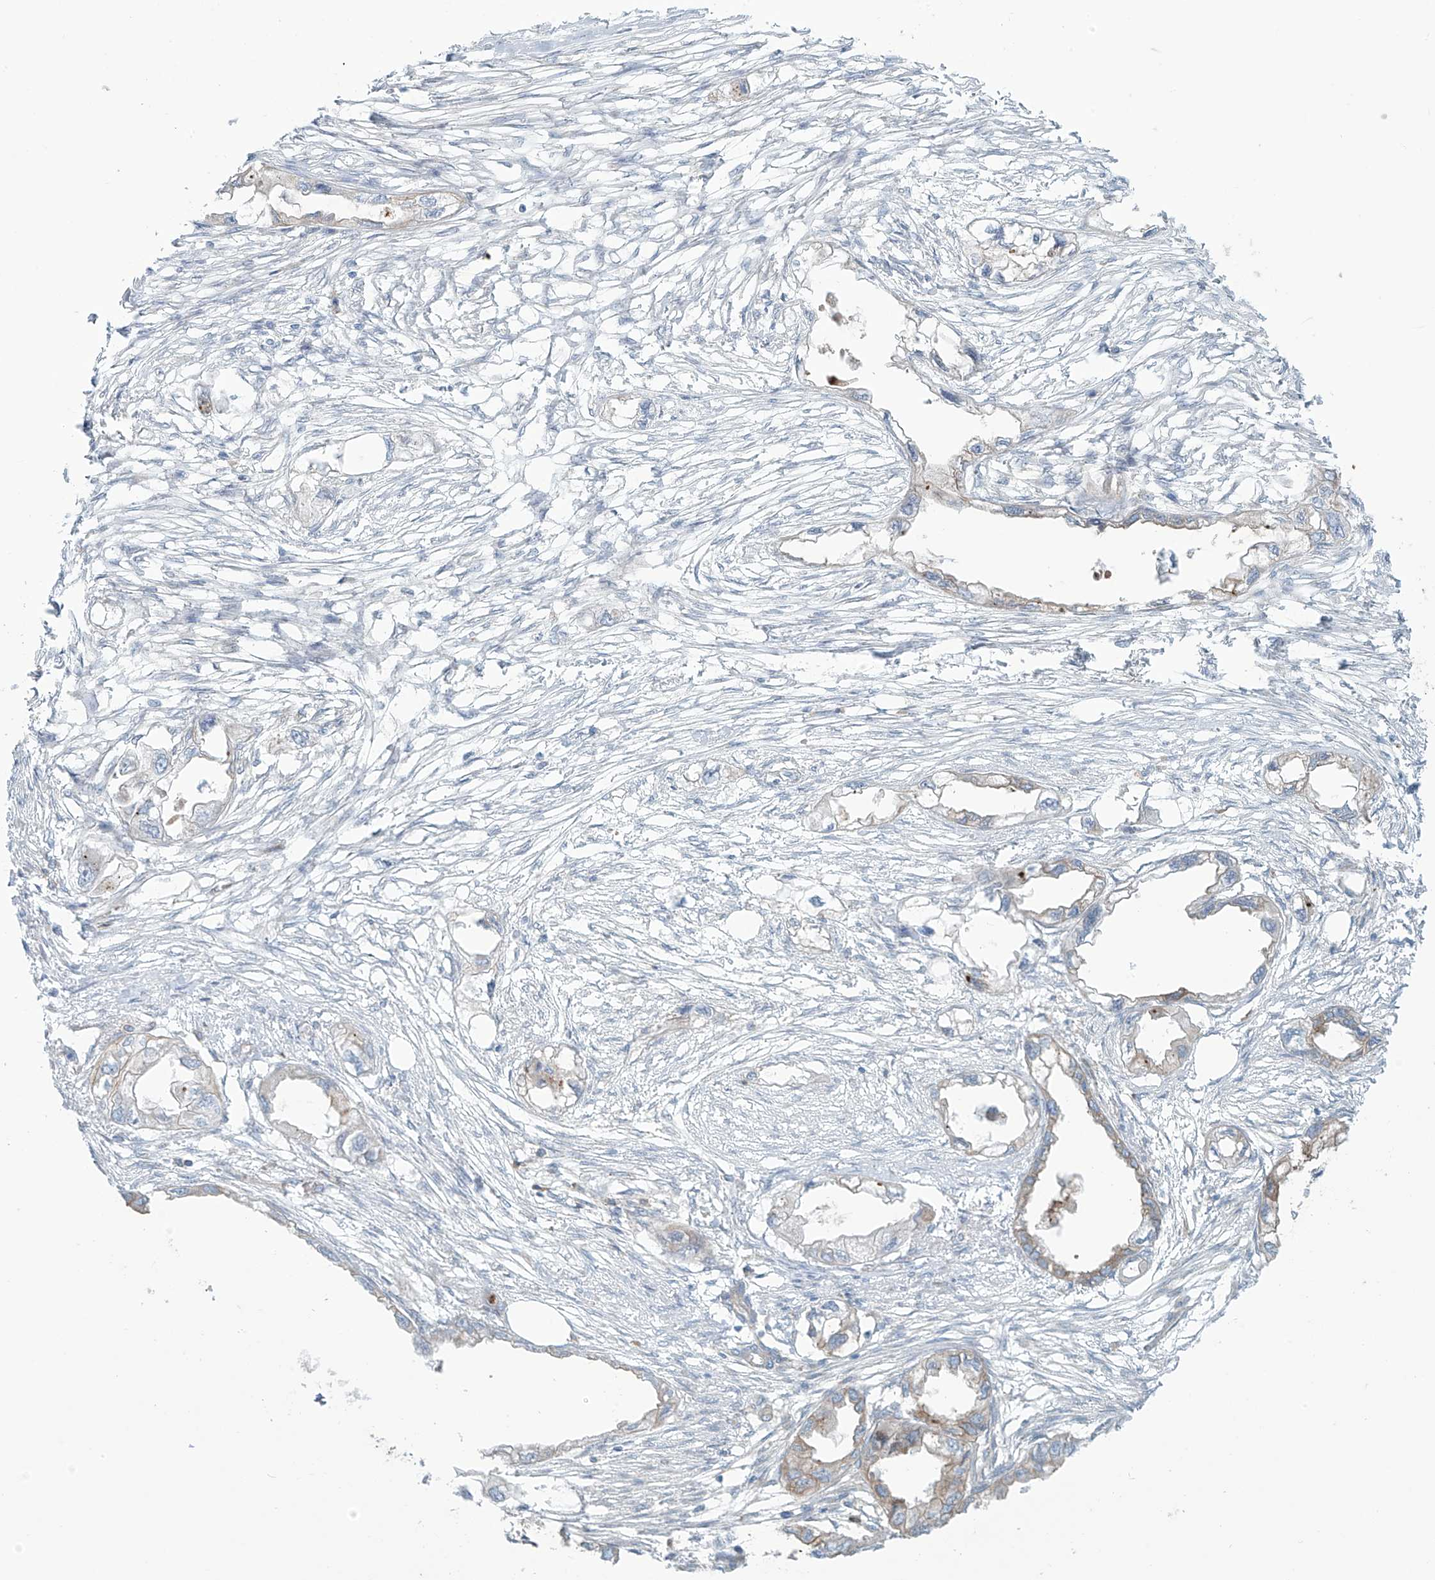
{"staining": {"intensity": "negative", "quantity": "none", "location": "none"}, "tissue": "endometrial cancer", "cell_type": "Tumor cells", "image_type": "cancer", "snomed": [{"axis": "morphology", "description": "Adenocarcinoma, NOS"}, {"axis": "morphology", "description": "Adenocarcinoma, metastatic, NOS"}, {"axis": "topography", "description": "Adipose tissue"}, {"axis": "topography", "description": "Endometrium"}], "caption": "Image shows no protein staining in tumor cells of endometrial cancer tissue.", "gene": "LZTS3", "patient": {"sex": "female", "age": 67}}